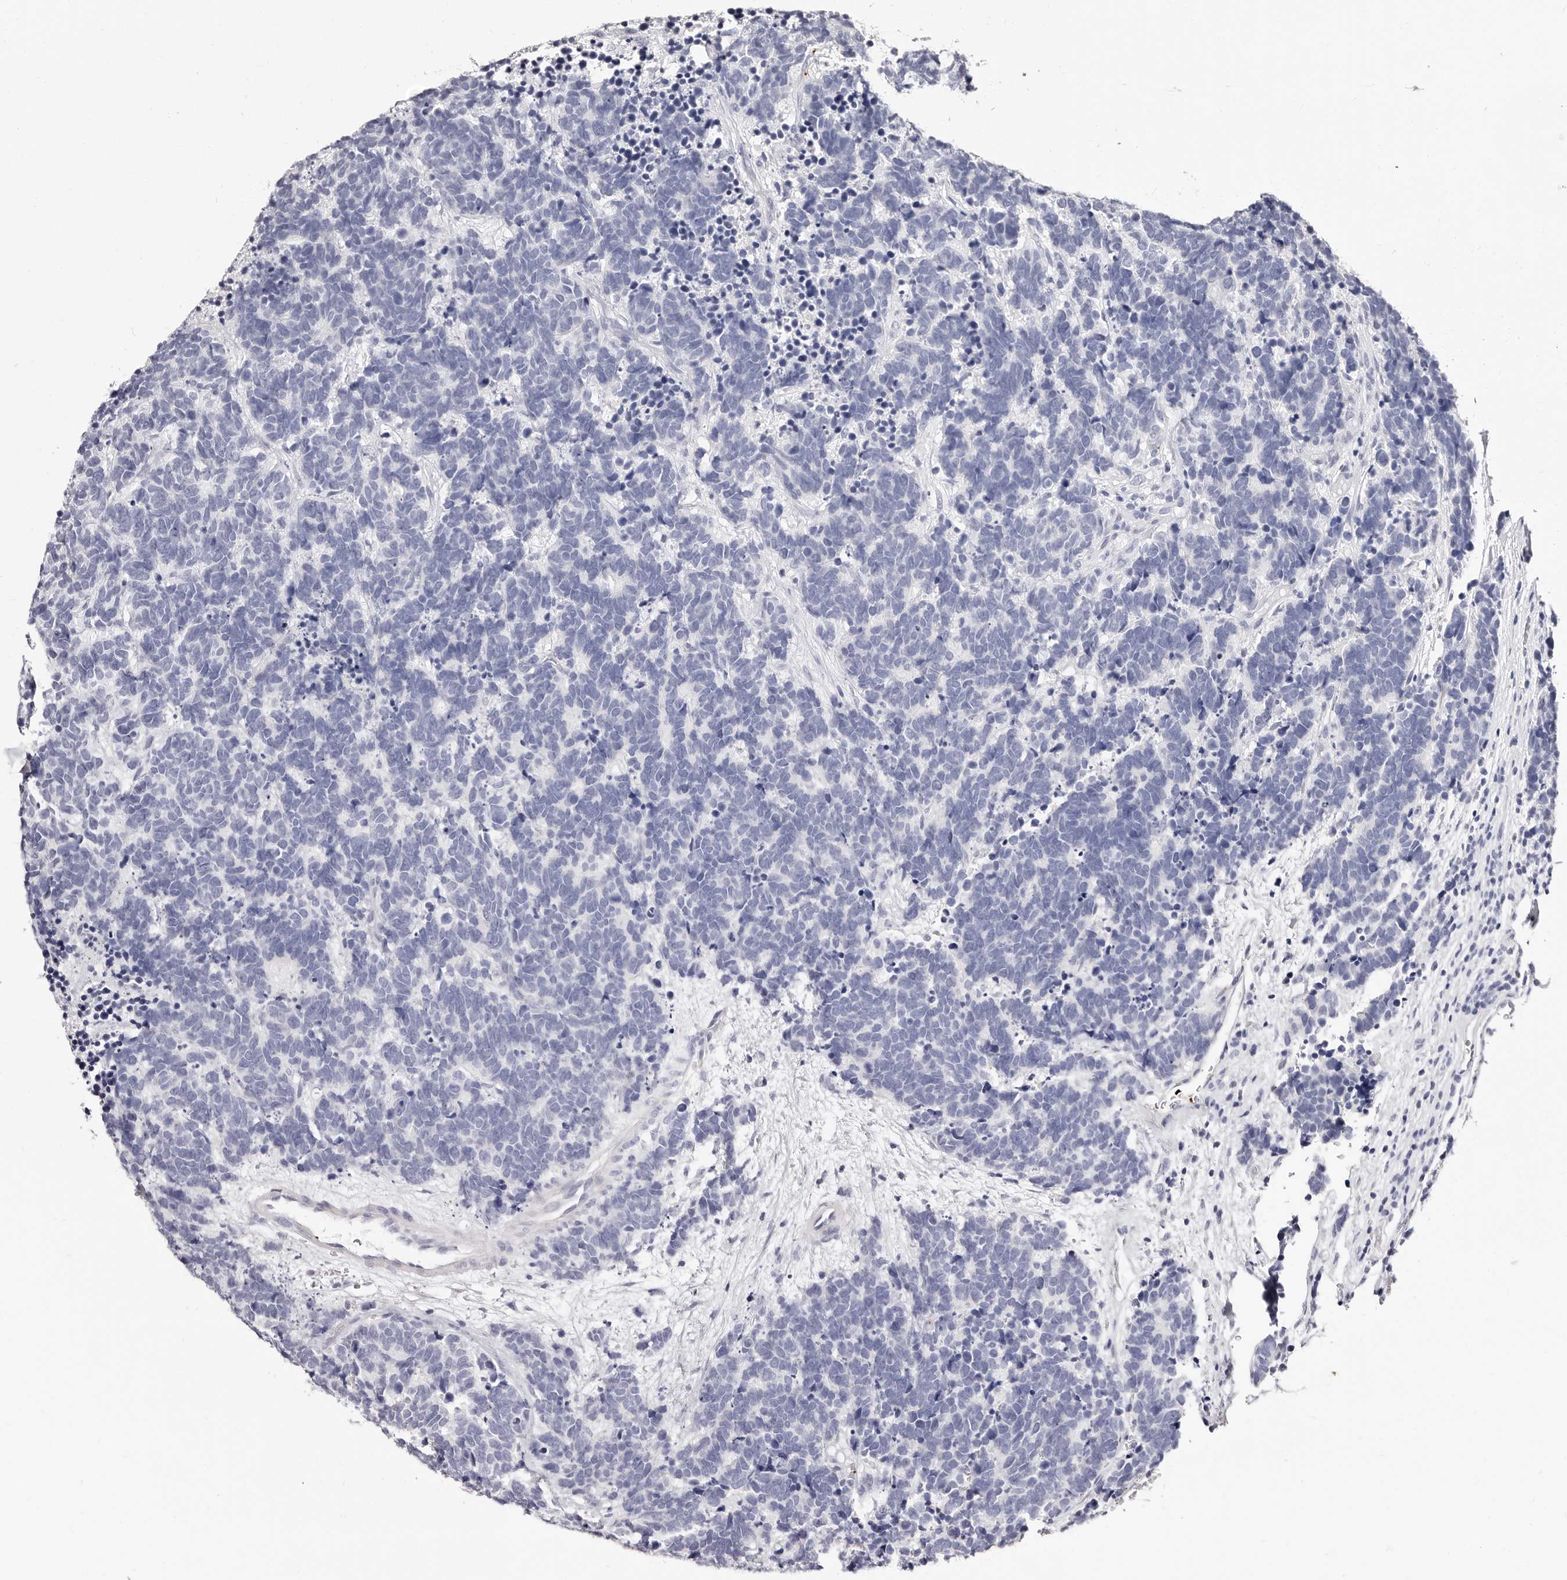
{"staining": {"intensity": "negative", "quantity": "none", "location": "none"}, "tissue": "carcinoid", "cell_type": "Tumor cells", "image_type": "cancer", "snomed": [{"axis": "morphology", "description": "Carcinoma, NOS"}, {"axis": "morphology", "description": "Carcinoid, malignant, NOS"}, {"axis": "topography", "description": "Urinary bladder"}], "caption": "IHC micrograph of carcinoid stained for a protein (brown), which demonstrates no staining in tumor cells. Brightfield microscopy of immunohistochemistry (IHC) stained with DAB (brown) and hematoxylin (blue), captured at high magnification.", "gene": "PF4", "patient": {"sex": "male", "age": 57}}